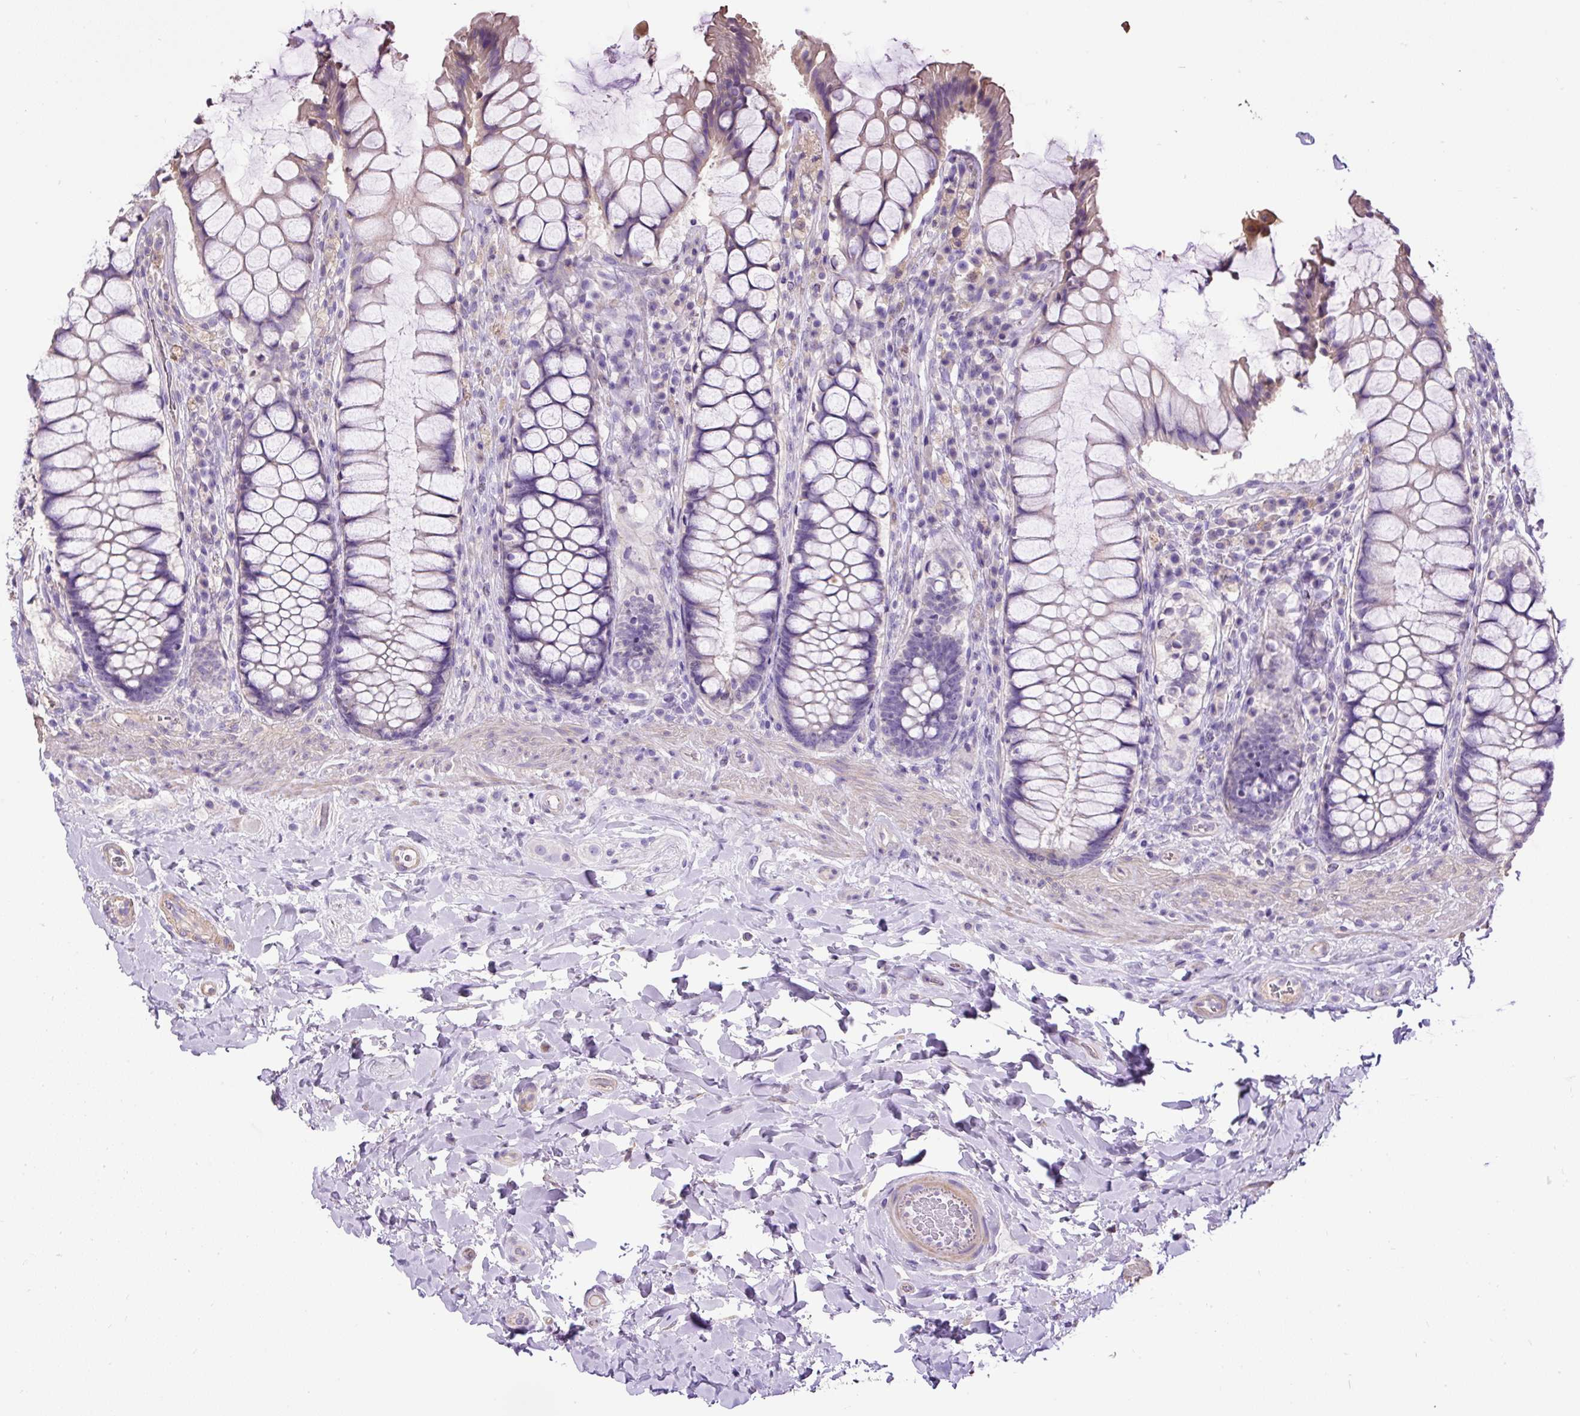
{"staining": {"intensity": "moderate", "quantity": "<25%", "location": "cytoplasmic/membranous"}, "tissue": "rectum", "cell_type": "Glandular cells", "image_type": "normal", "snomed": [{"axis": "morphology", "description": "Normal tissue, NOS"}, {"axis": "topography", "description": "Rectum"}], "caption": "Human rectum stained with a brown dye demonstrates moderate cytoplasmic/membranous positive staining in approximately <25% of glandular cells.", "gene": "PDIA2", "patient": {"sex": "female", "age": 58}}